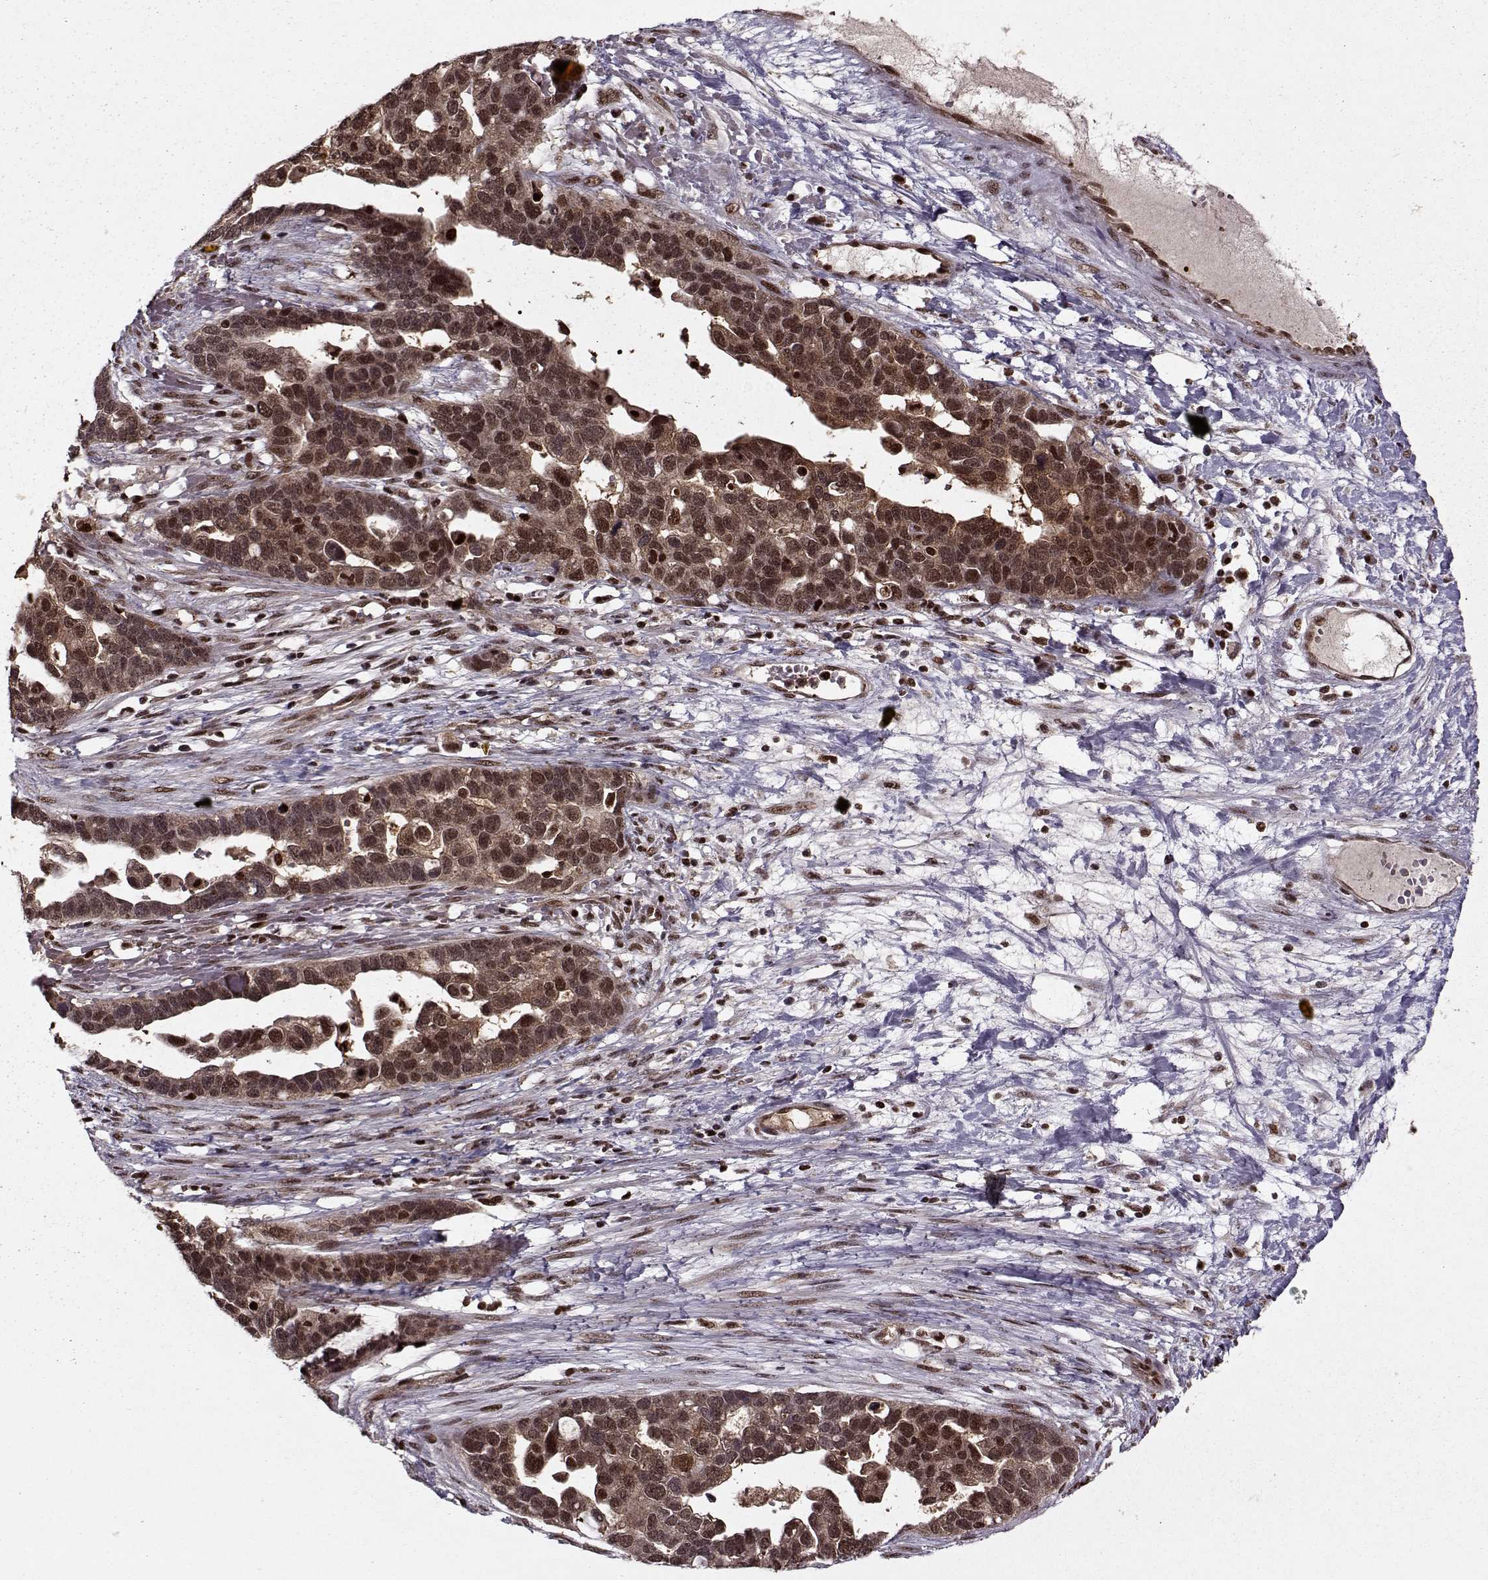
{"staining": {"intensity": "moderate", "quantity": ">75%", "location": "cytoplasmic/membranous,nuclear"}, "tissue": "ovarian cancer", "cell_type": "Tumor cells", "image_type": "cancer", "snomed": [{"axis": "morphology", "description": "Cystadenocarcinoma, serous, NOS"}, {"axis": "topography", "description": "Ovary"}], "caption": "IHC of ovarian serous cystadenocarcinoma demonstrates medium levels of moderate cytoplasmic/membranous and nuclear positivity in about >75% of tumor cells.", "gene": "PSMA7", "patient": {"sex": "female", "age": 54}}